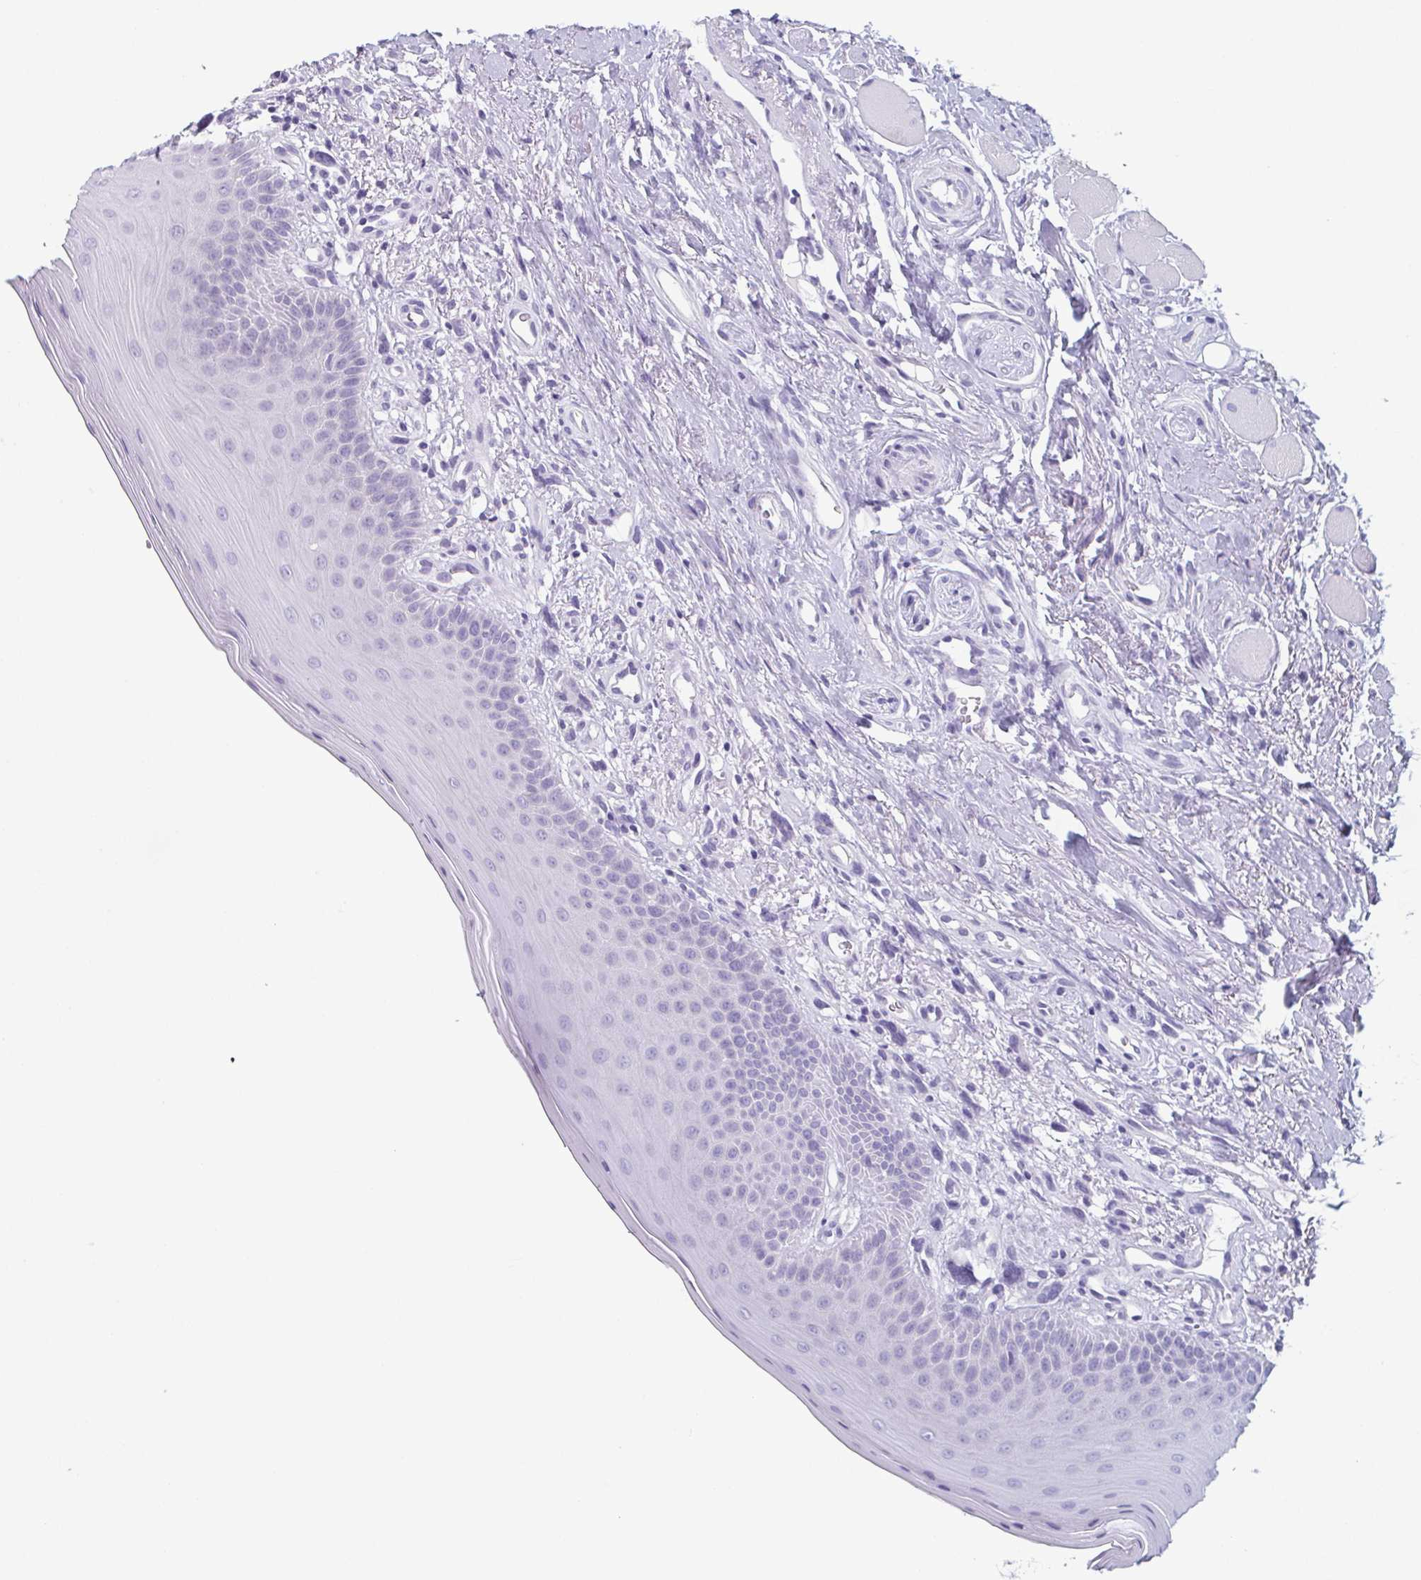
{"staining": {"intensity": "negative", "quantity": "none", "location": "none"}, "tissue": "oral mucosa", "cell_type": "Squamous epithelial cells", "image_type": "normal", "snomed": [{"axis": "morphology", "description": "Normal tissue, NOS"}, {"axis": "morphology", "description": "Normal morphology"}, {"axis": "topography", "description": "Oral tissue"}], "caption": "A histopathology image of oral mucosa stained for a protein shows no brown staining in squamous epithelial cells. (DAB immunohistochemistry, high magnification).", "gene": "ENKUR", "patient": {"sex": "female", "age": 76}}